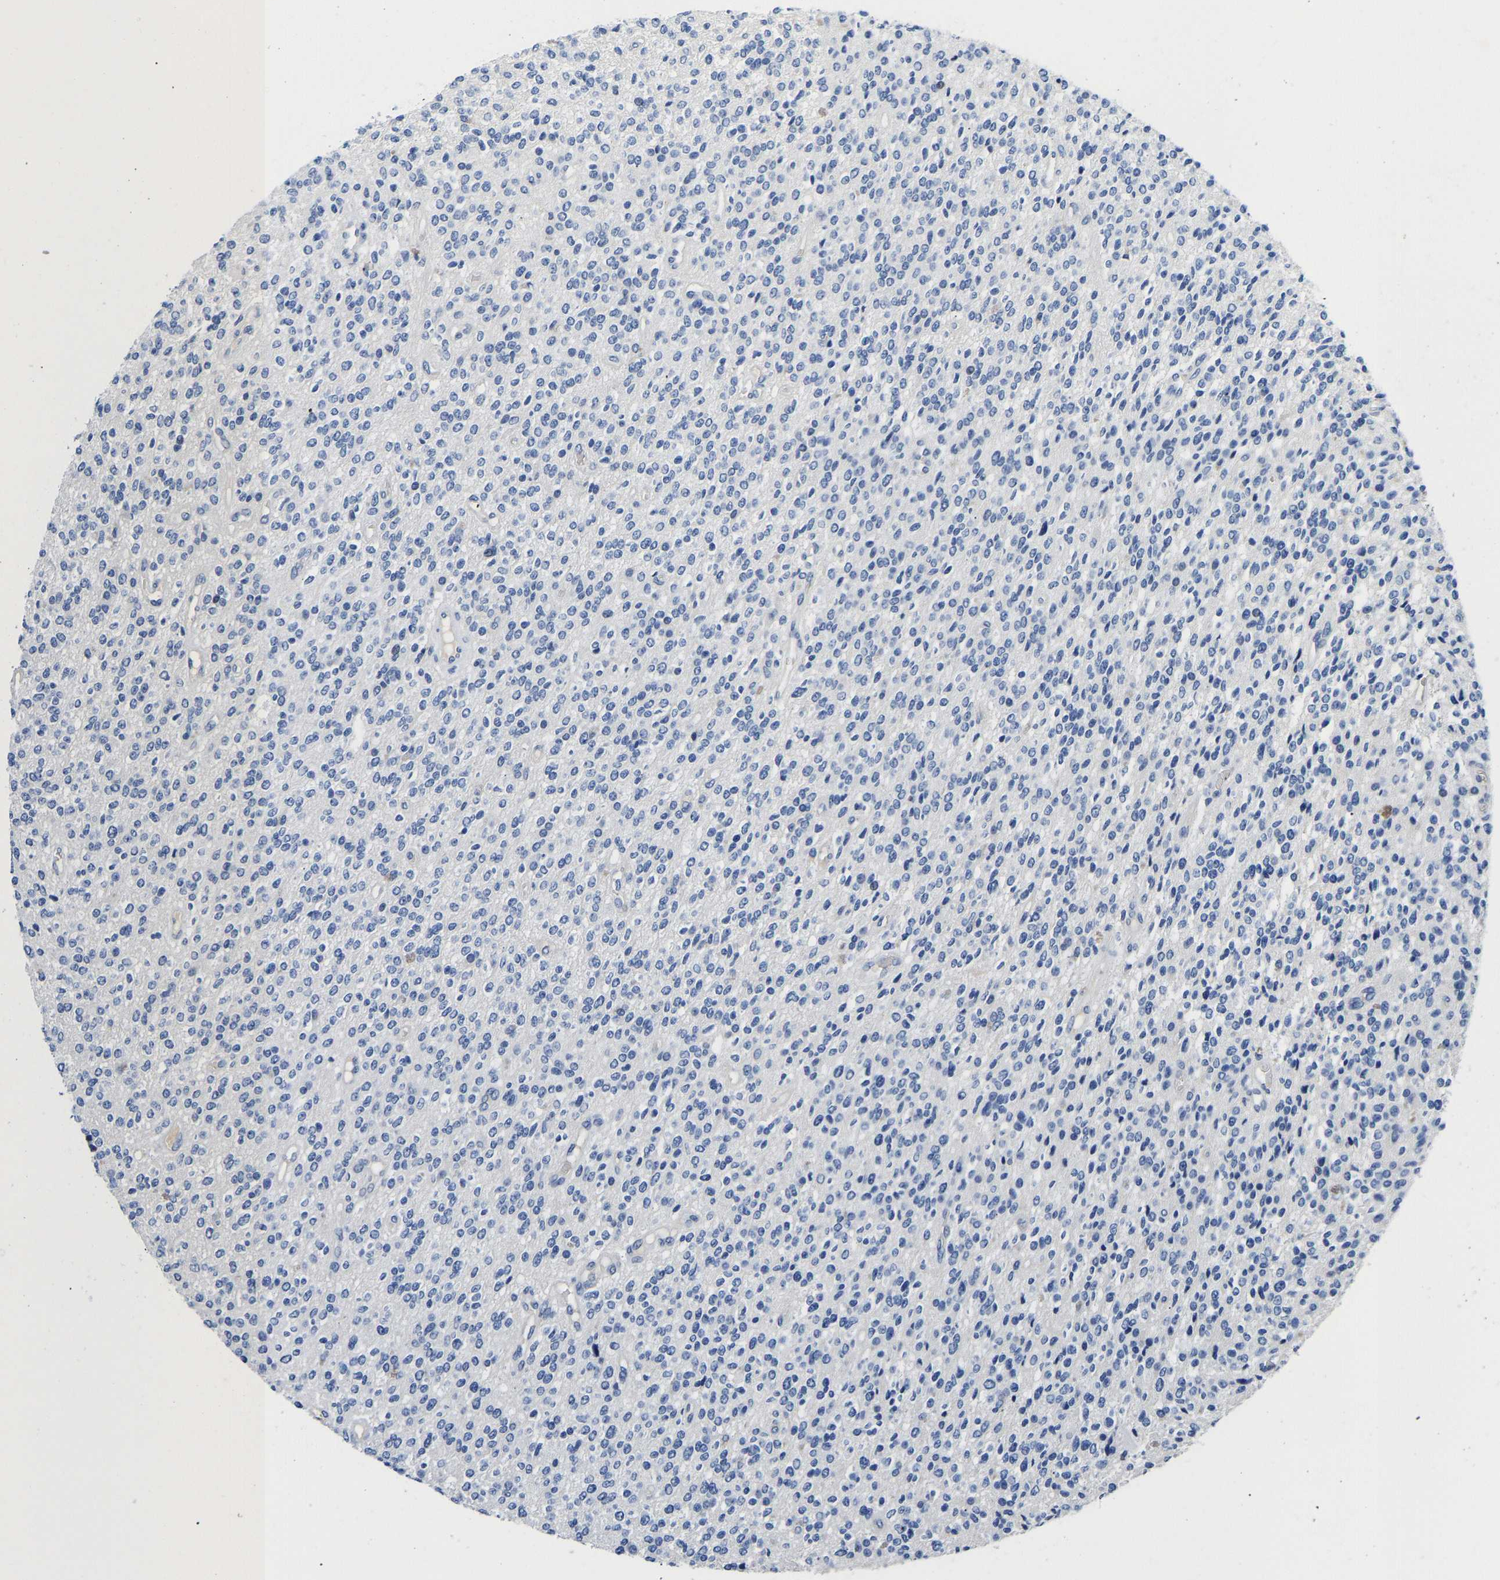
{"staining": {"intensity": "negative", "quantity": "none", "location": "none"}, "tissue": "glioma", "cell_type": "Tumor cells", "image_type": "cancer", "snomed": [{"axis": "morphology", "description": "Glioma, malignant, High grade"}, {"axis": "topography", "description": "Brain"}], "caption": "This is an IHC micrograph of high-grade glioma (malignant). There is no staining in tumor cells.", "gene": "PCK2", "patient": {"sex": "male", "age": 34}}